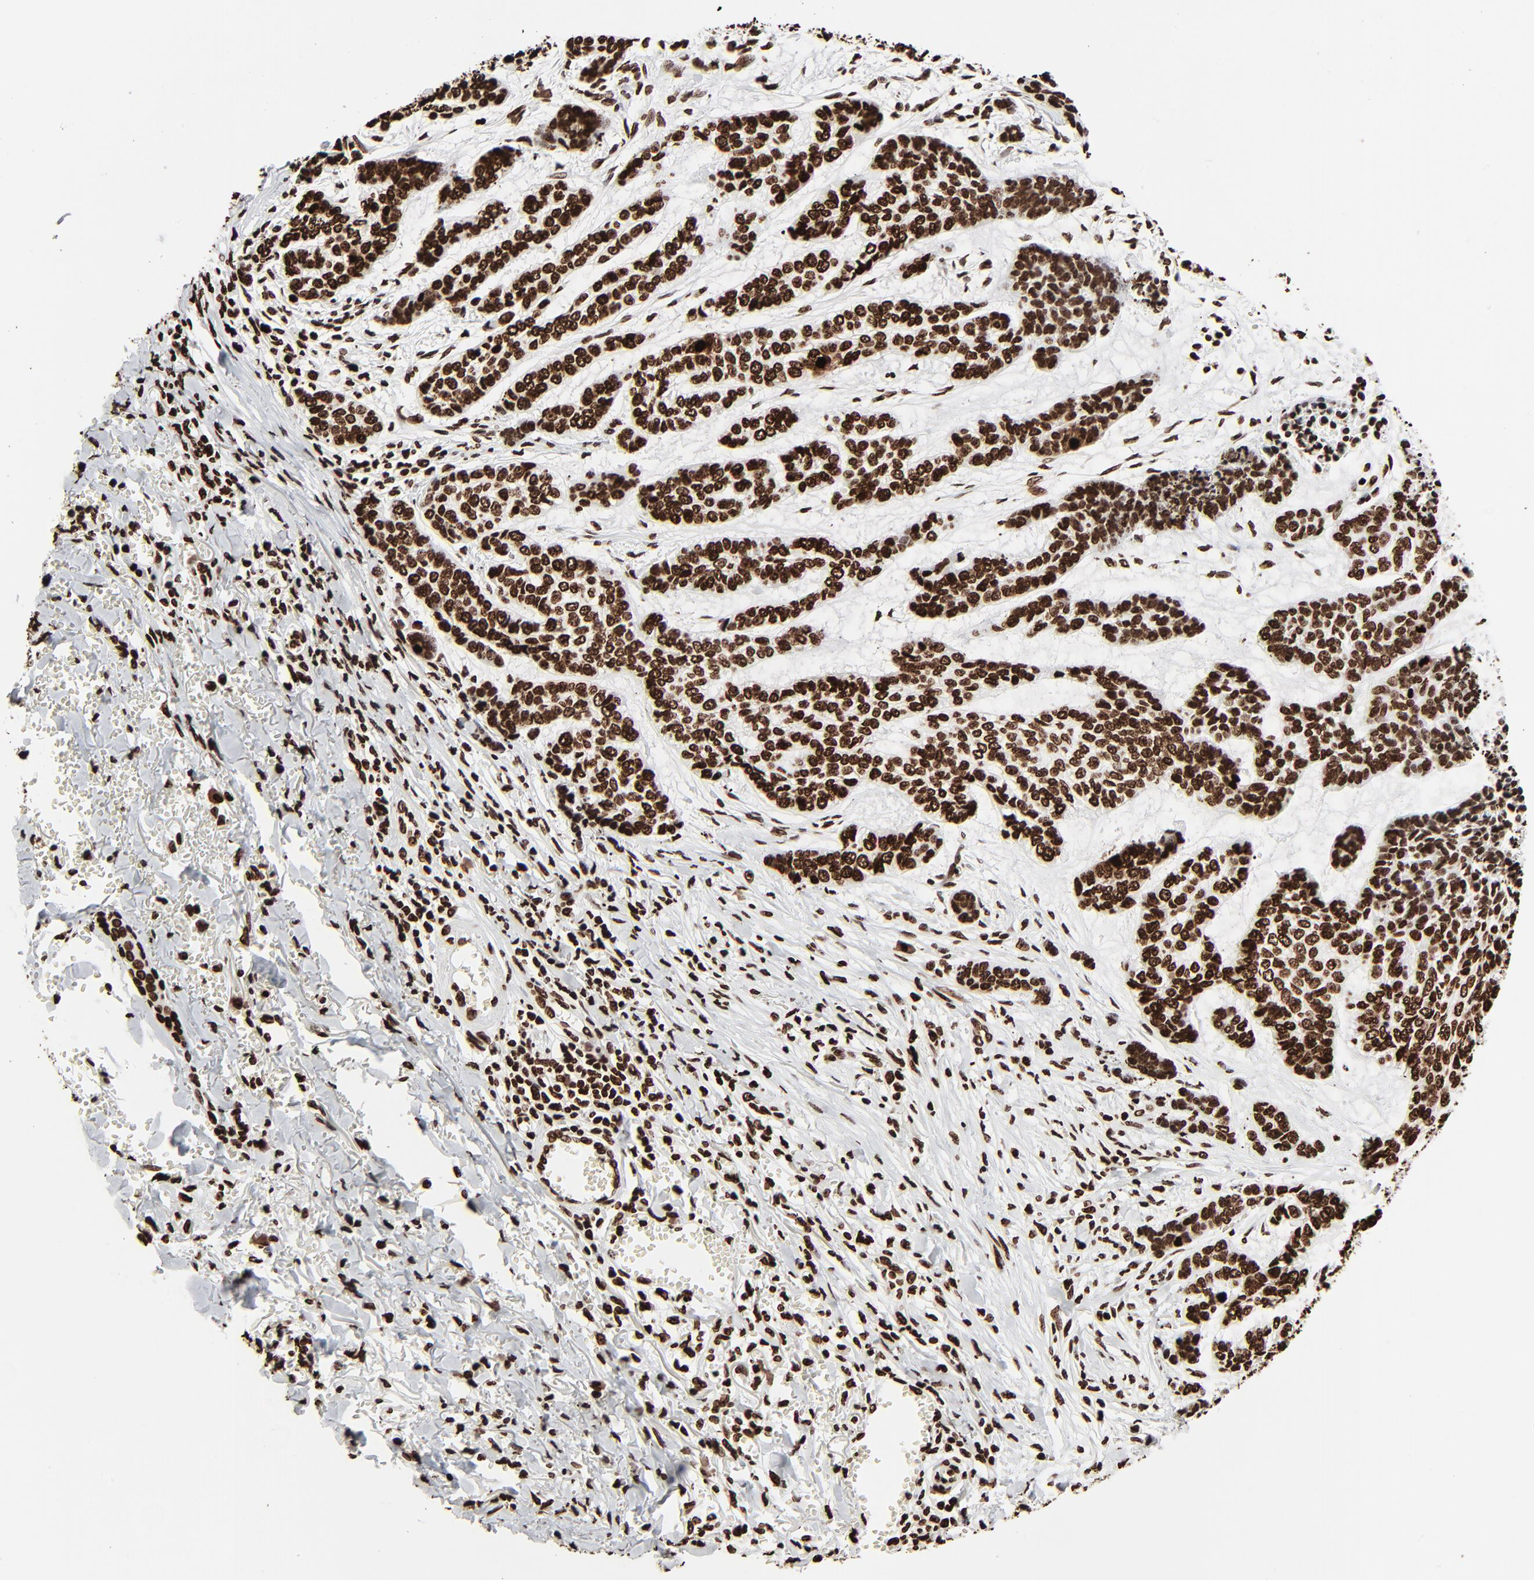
{"staining": {"intensity": "strong", "quantity": ">75%", "location": "nuclear"}, "tissue": "skin cancer", "cell_type": "Tumor cells", "image_type": "cancer", "snomed": [{"axis": "morphology", "description": "Basal cell carcinoma"}, {"axis": "topography", "description": "Skin"}], "caption": "IHC (DAB) staining of human skin basal cell carcinoma demonstrates strong nuclear protein staining in about >75% of tumor cells.", "gene": "H3-4", "patient": {"sex": "female", "age": 64}}